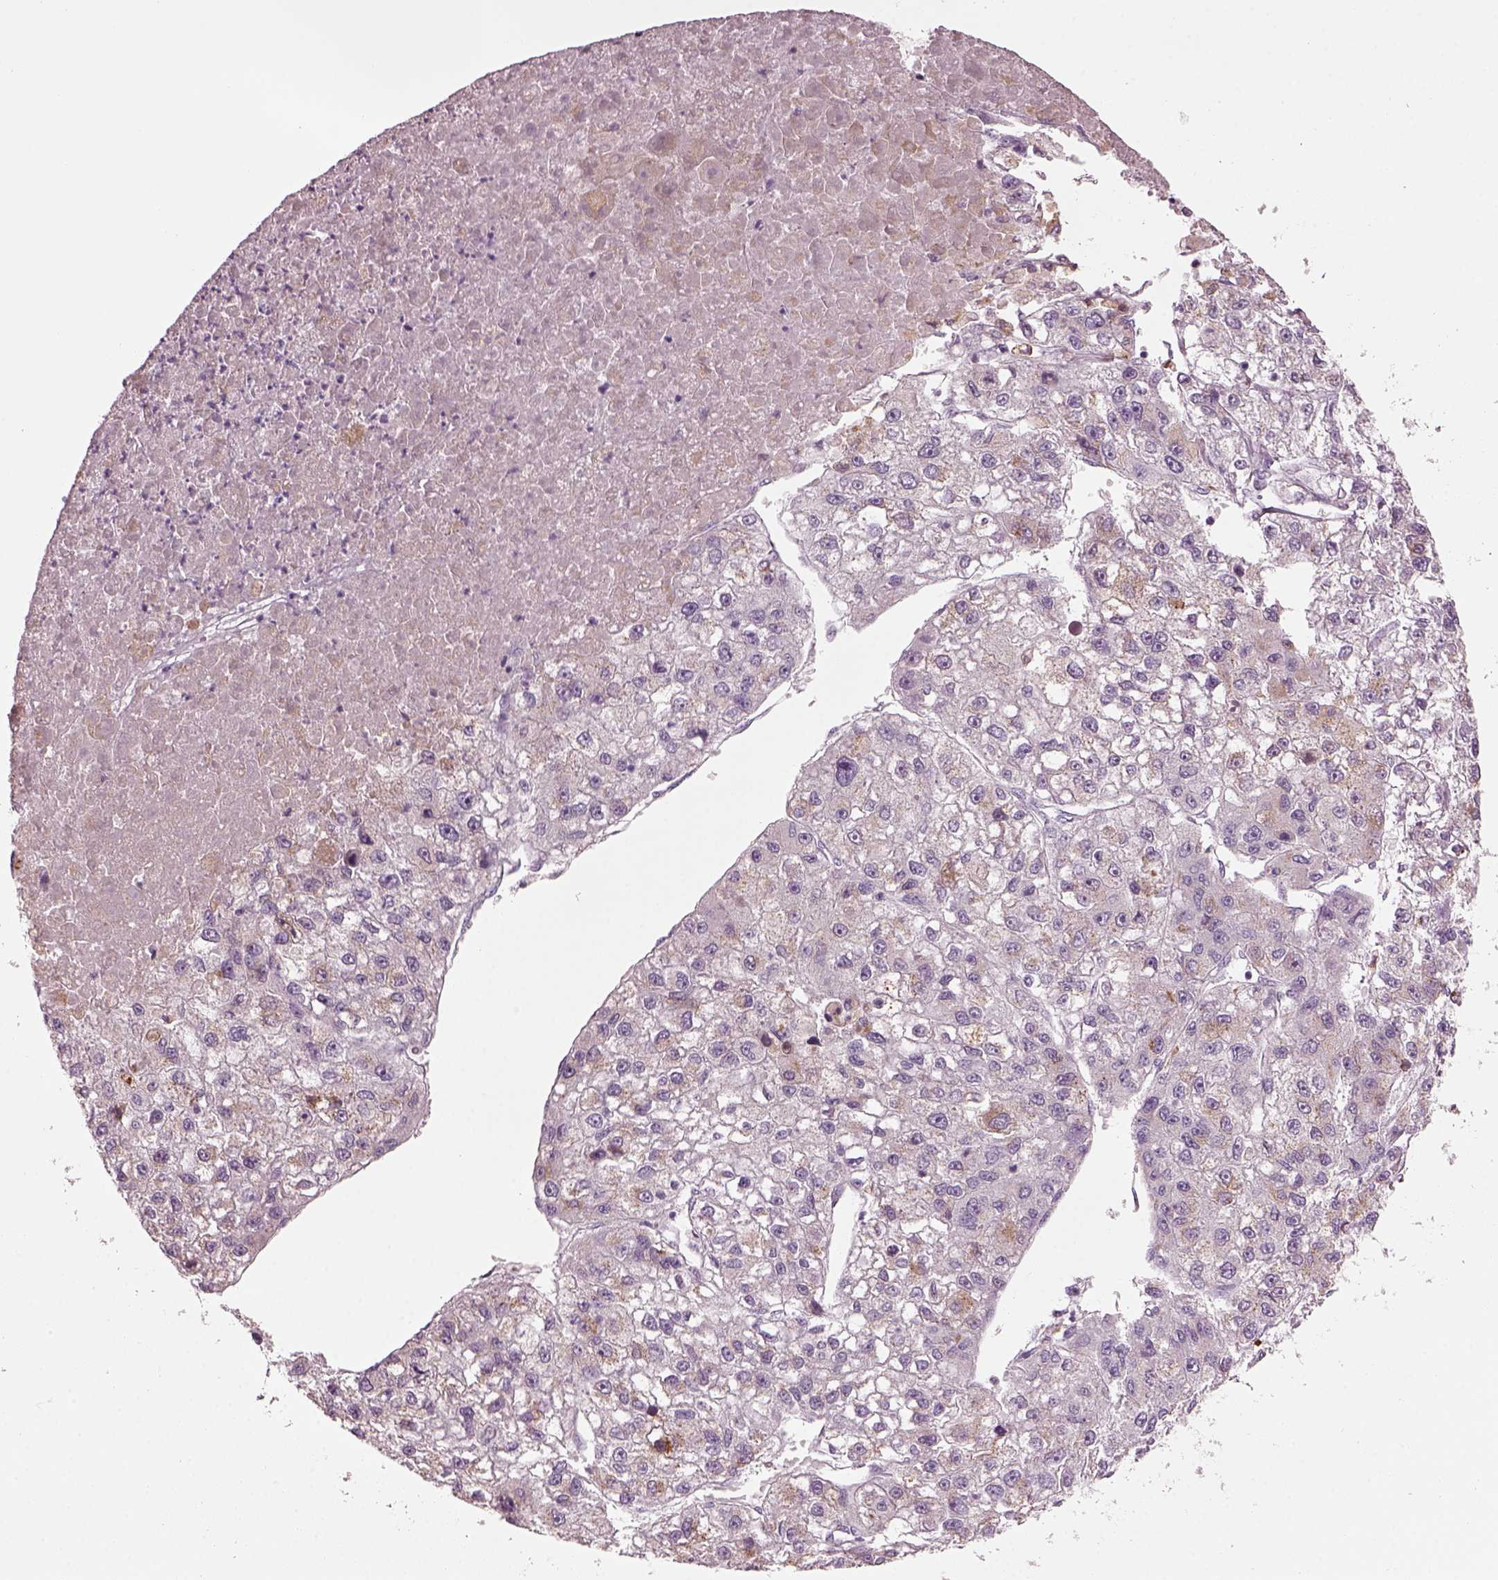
{"staining": {"intensity": "weak", "quantity": ">75%", "location": "cytoplasmic/membranous"}, "tissue": "liver cancer", "cell_type": "Tumor cells", "image_type": "cancer", "snomed": [{"axis": "morphology", "description": "Carcinoma, Hepatocellular, NOS"}, {"axis": "topography", "description": "Liver"}], "caption": "A micrograph of human liver hepatocellular carcinoma stained for a protein displays weak cytoplasmic/membranous brown staining in tumor cells.", "gene": "TMEM231", "patient": {"sex": "male", "age": 56}}